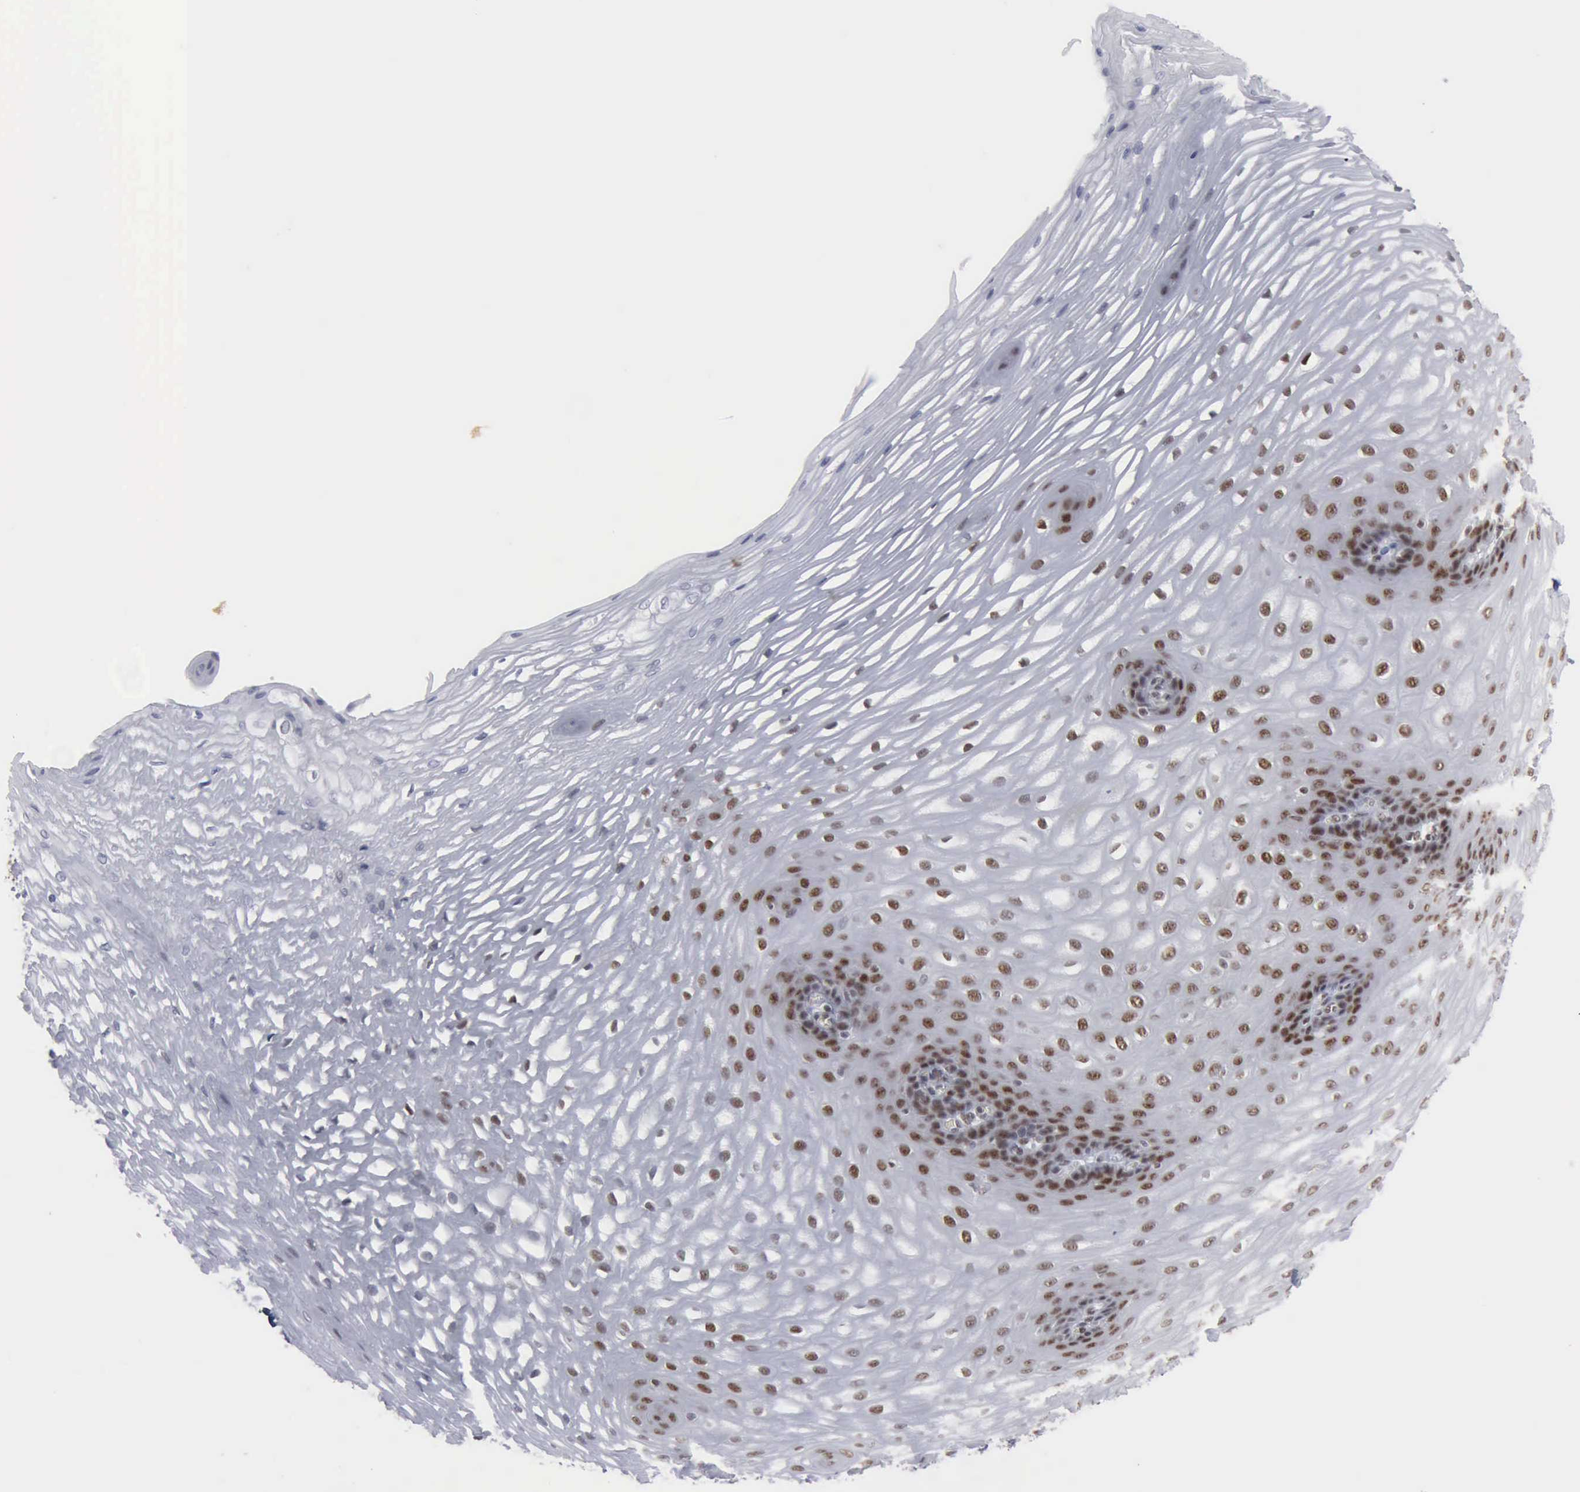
{"staining": {"intensity": "strong", "quantity": "25%-75%", "location": "nuclear"}, "tissue": "esophagus", "cell_type": "Squamous epithelial cells", "image_type": "normal", "snomed": [{"axis": "morphology", "description": "Normal tissue, NOS"}, {"axis": "morphology", "description": "Adenocarcinoma, NOS"}, {"axis": "topography", "description": "Esophagus"}, {"axis": "topography", "description": "Stomach"}], "caption": "A brown stain labels strong nuclear expression of a protein in squamous epithelial cells of benign human esophagus. (Stains: DAB in brown, nuclei in blue, Microscopy: brightfield microscopy at high magnification).", "gene": "XPA", "patient": {"sex": "male", "age": 62}}